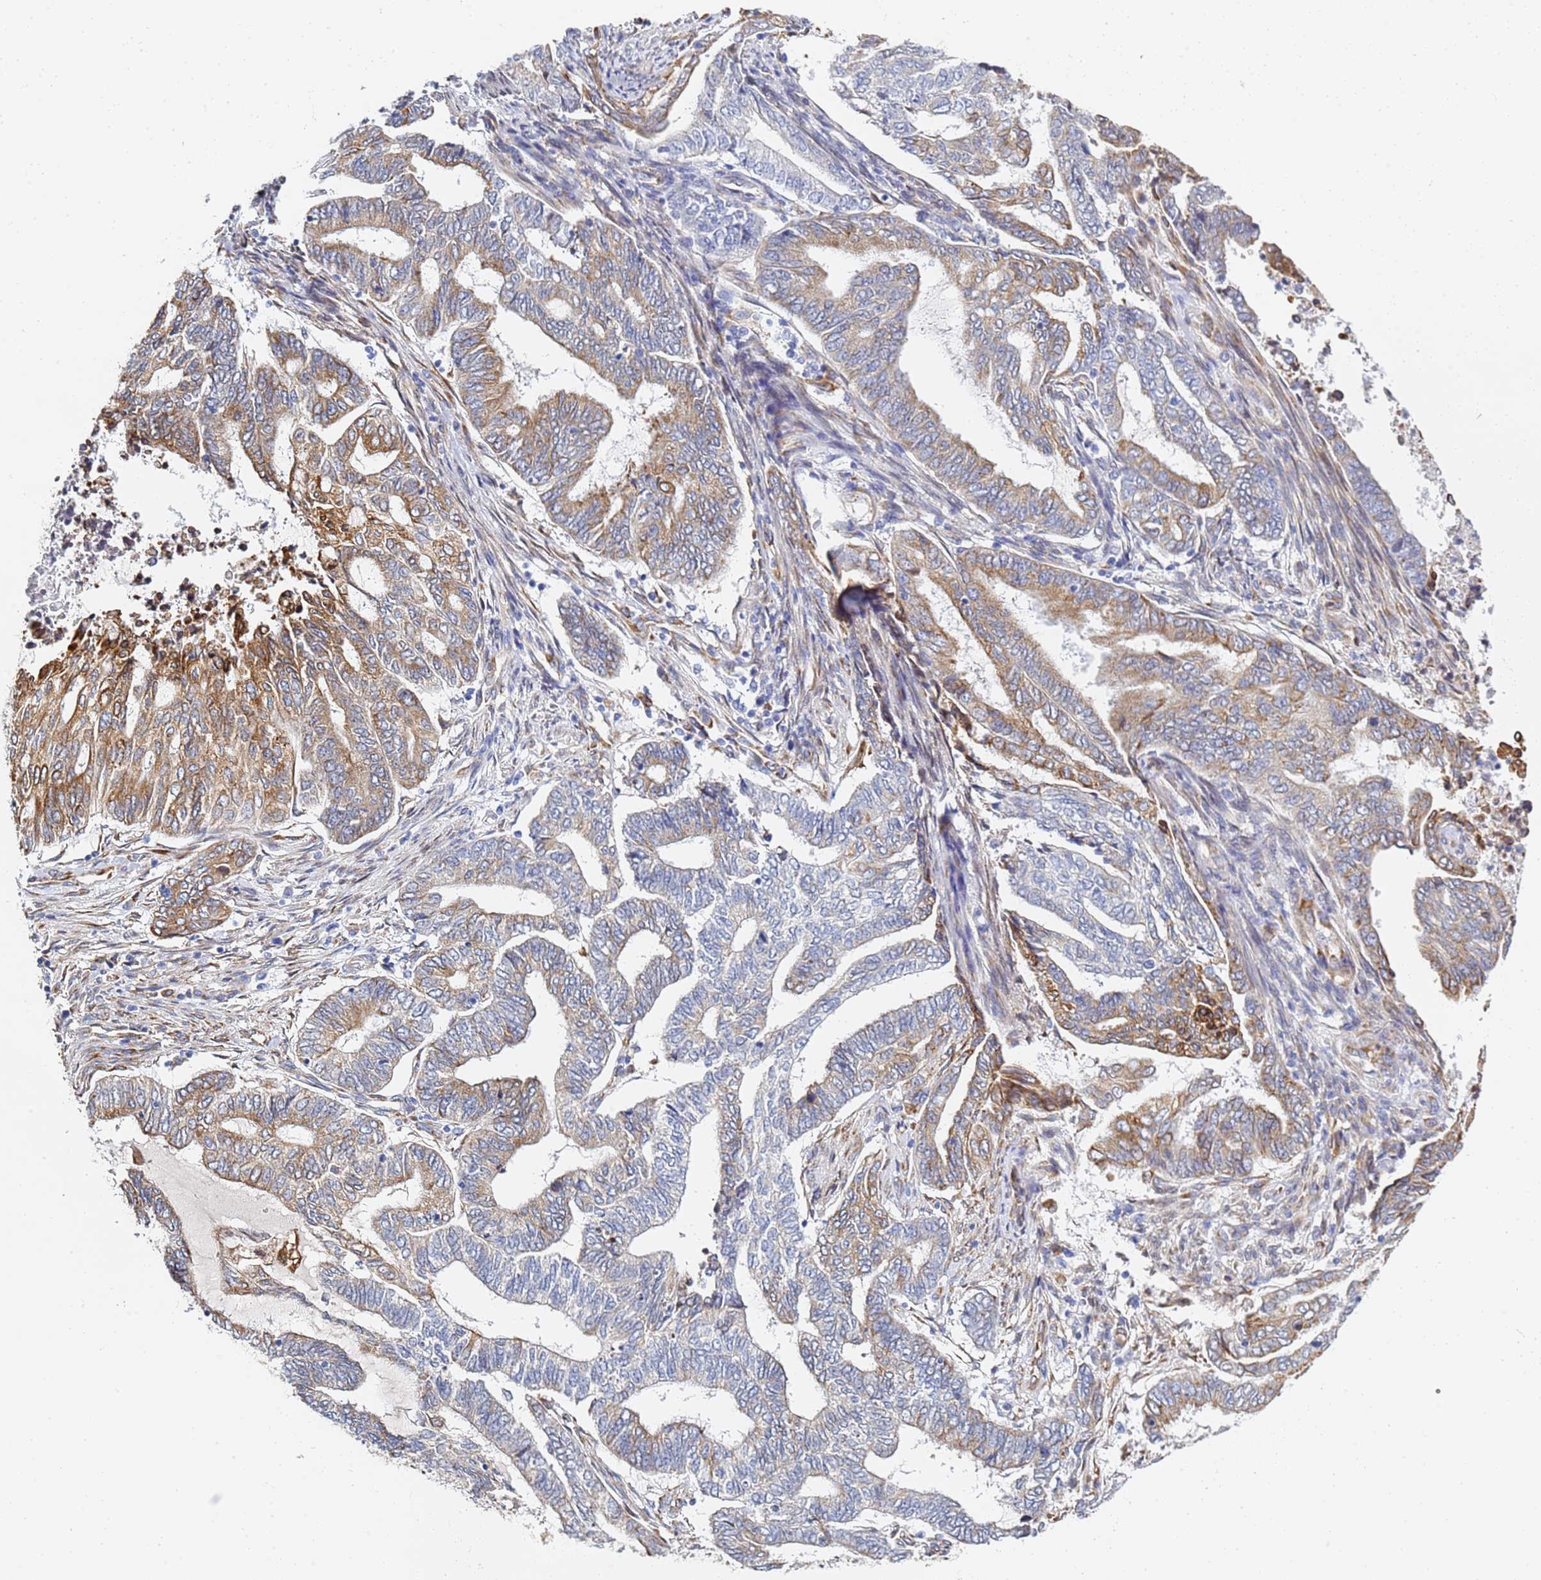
{"staining": {"intensity": "moderate", "quantity": "25%-75%", "location": "cytoplasmic/membranous"}, "tissue": "endometrial cancer", "cell_type": "Tumor cells", "image_type": "cancer", "snomed": [{"axis": "morphology", "description": "Adenocarcinoma, NOS"}, {"axis": "topography", "description": "Uterus"}, {"axis": "topography", "description": "Endometrium"}], "caption": "Immunohistochemistry of endometrial adenocarcinoma reveals medium levels of moderate cytoplasmic/membranous staining in about 25%-75% of tumor cells.", "gene": "GDAP2", "patient": {"sex": "female", "age": 70}}